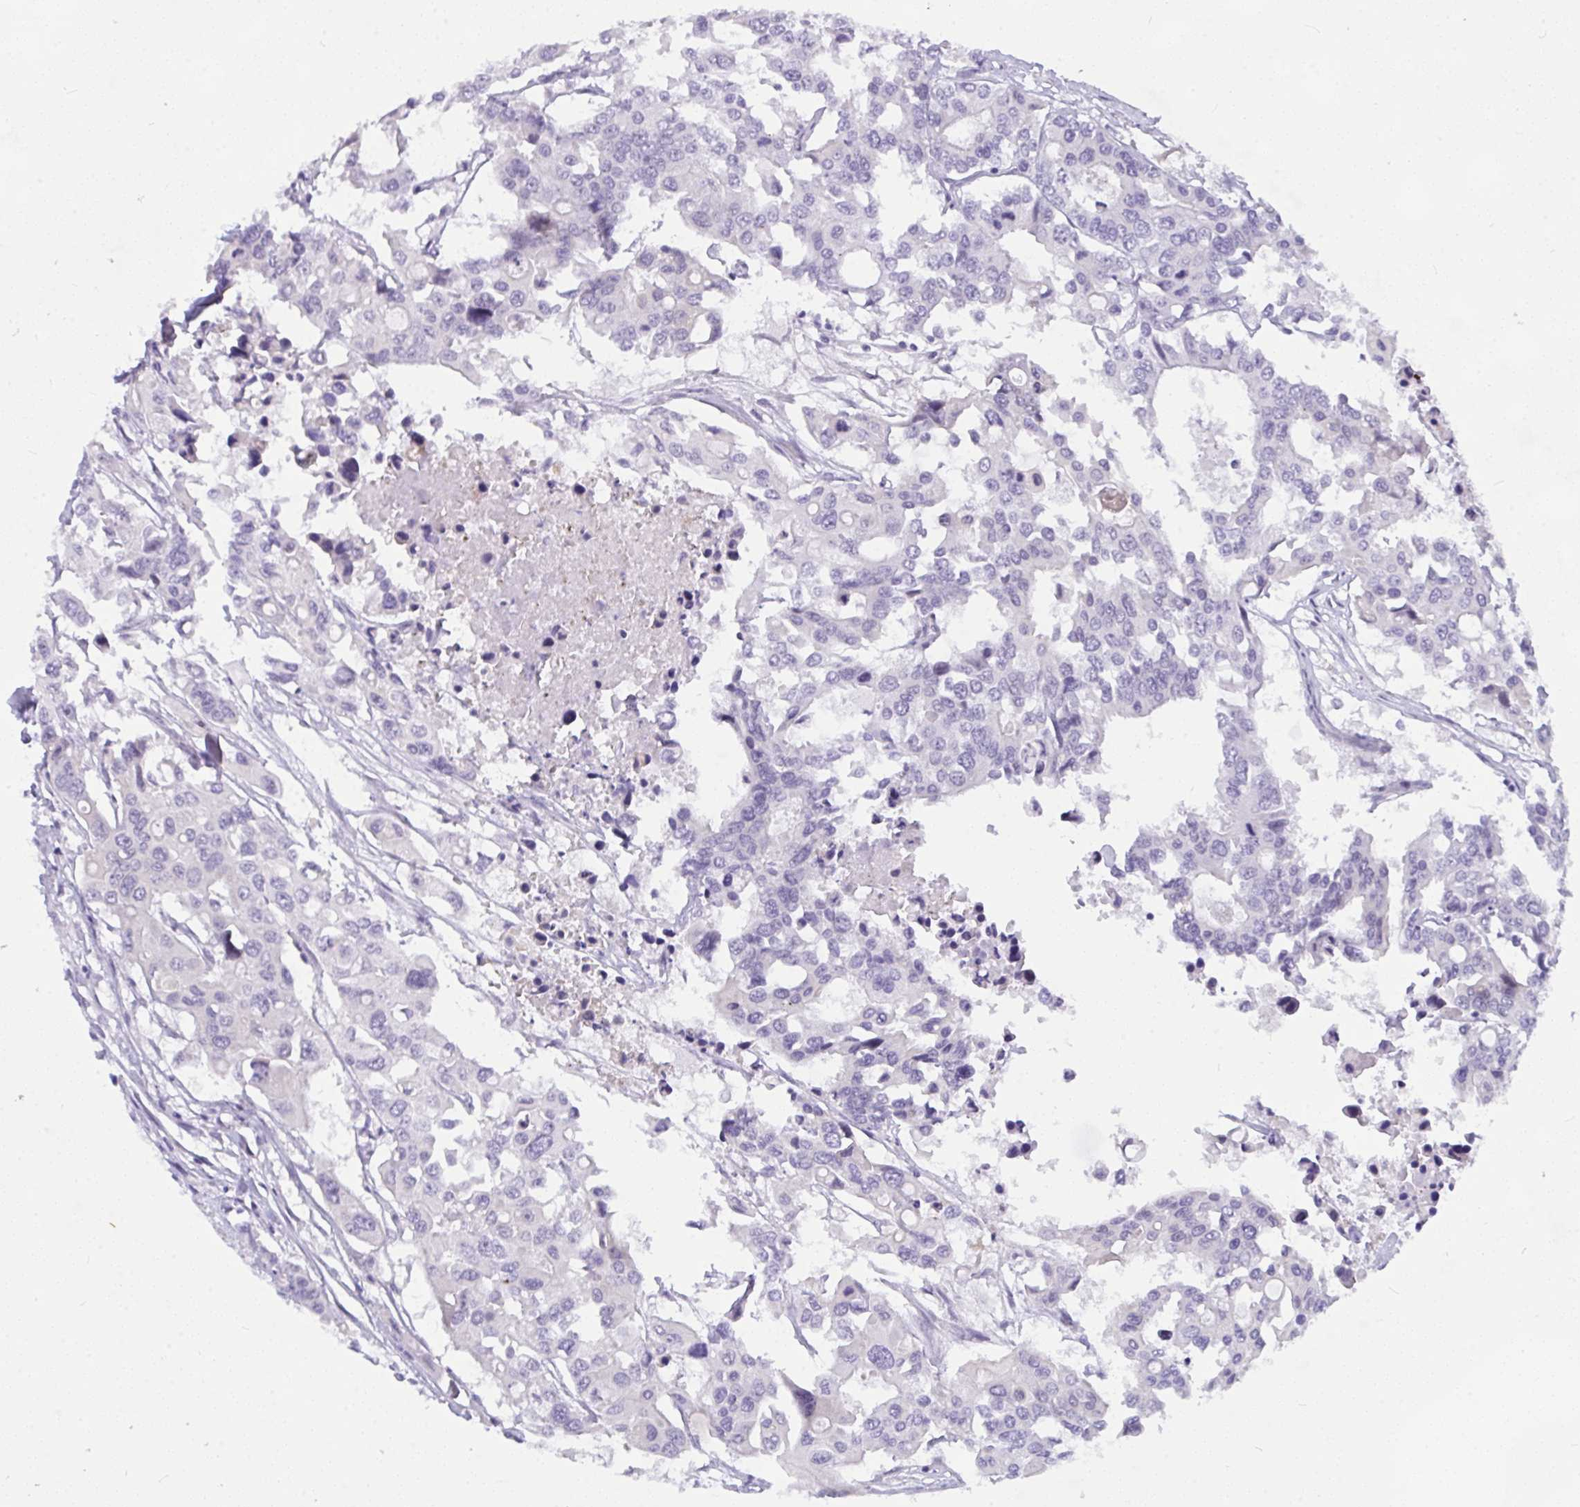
{"staining": {"intensity": "negative", "quantity": "none", "location": "none"}, "tissue": "colorectal cancer", "cell_type": "Tumor cells", "image_type": "cancer", "snomed": [{"axis": "morphology", "description": "Adenocarcinoma, NOS"}, {"axis": "topography", "description": "Colon"}], "caption": "Immunohistochemistry of human colorectal cancer reveals no expression in tumor cells.", "gene": "NFXL1", "patient": {"sex": "male", "age": 77}}